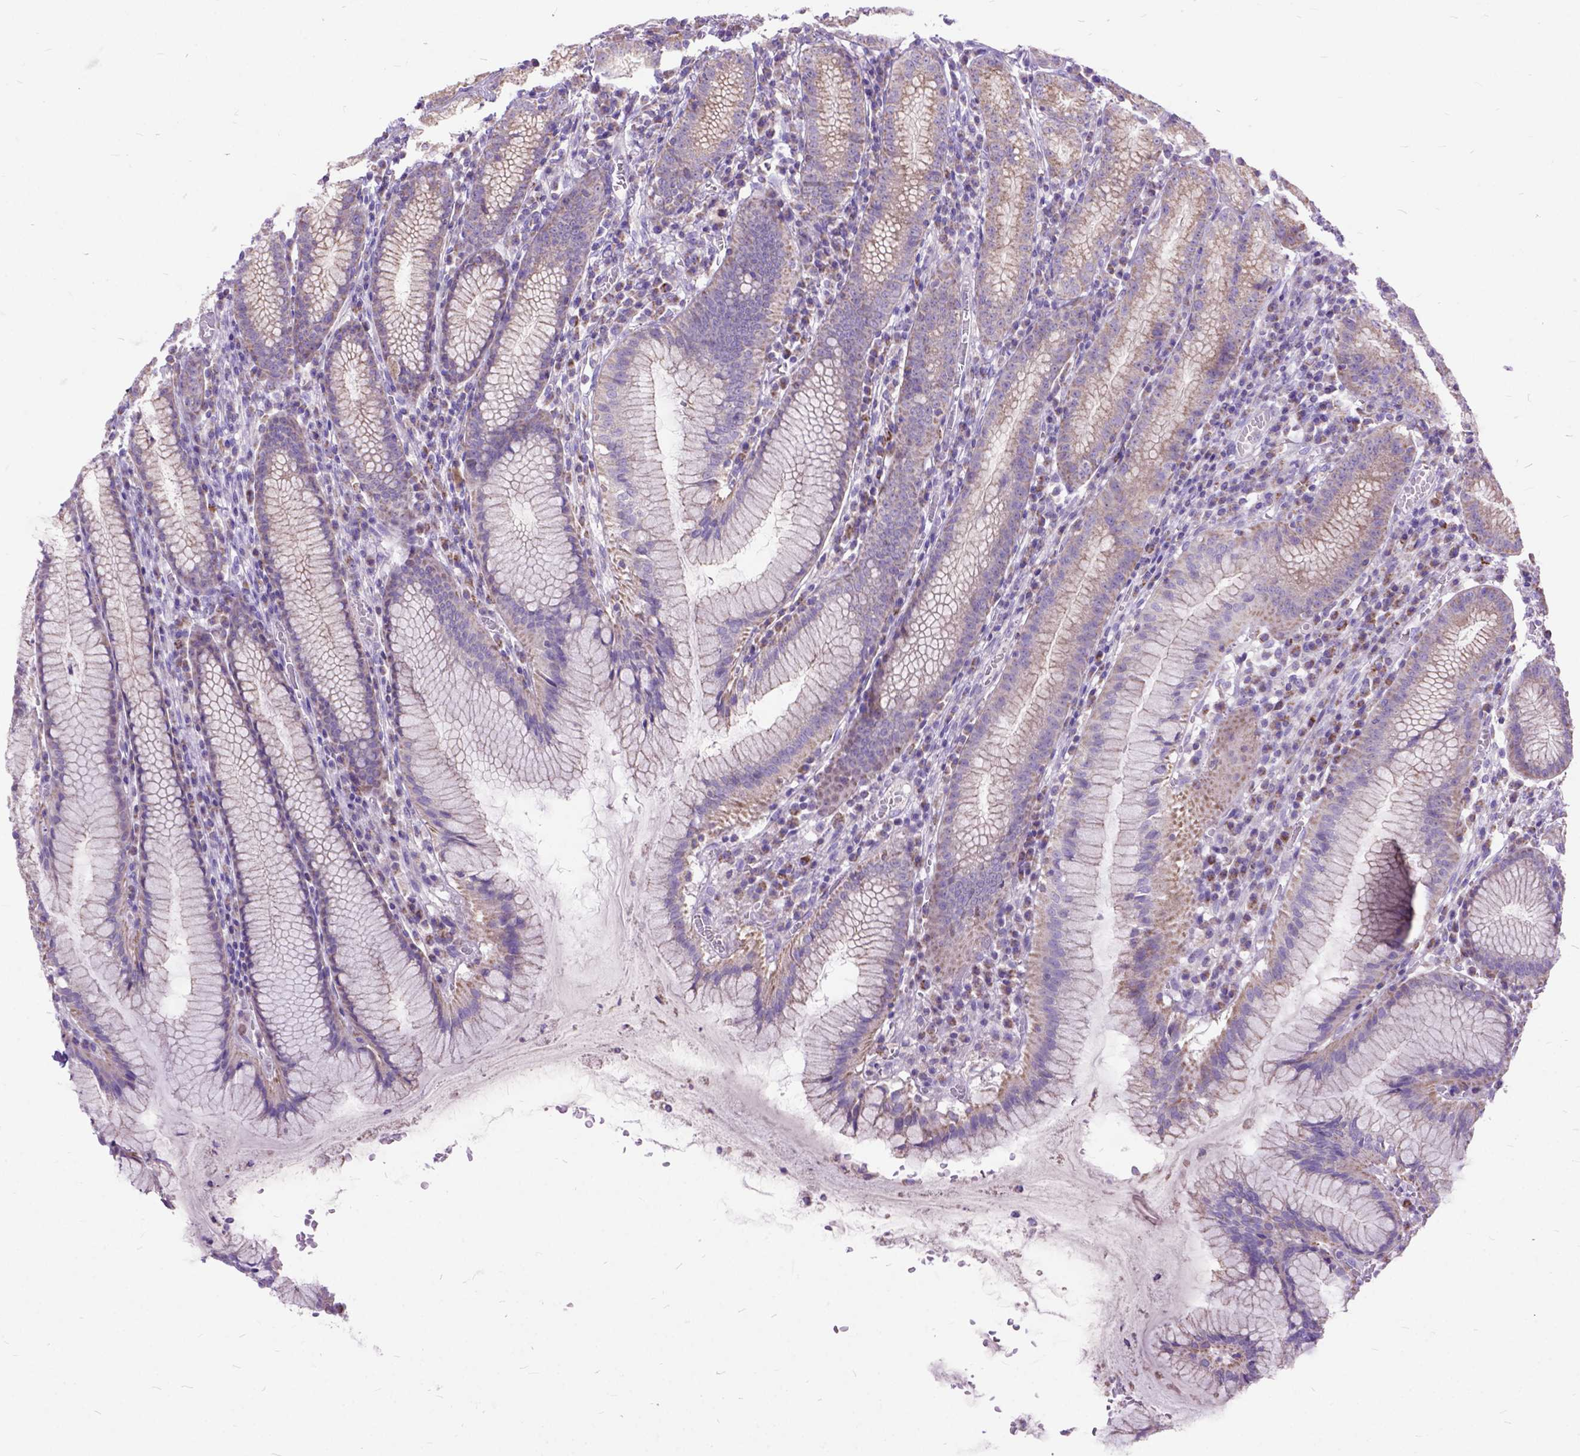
{"staining": {"intensity": "weak", "quantity": "25%-75%", "location": "cytoplasmic/membranous"}, "tissue": "stomach", "cell_type": "Glandular cells", "image_type": "normal", "snomed": [{"axis": "morphology", "description": "Normal tissue, NOS"}, {"axis": "topography", "description": "Stomach"}], "caption": "Immunohistochemistry of benign human stomach exhibits low levels of weak cytoplasmic/membranous expression in about 25%-75% of glandular cells.", "gene": "CTAG2", "patient": {"sex": "male", "age": 55}}